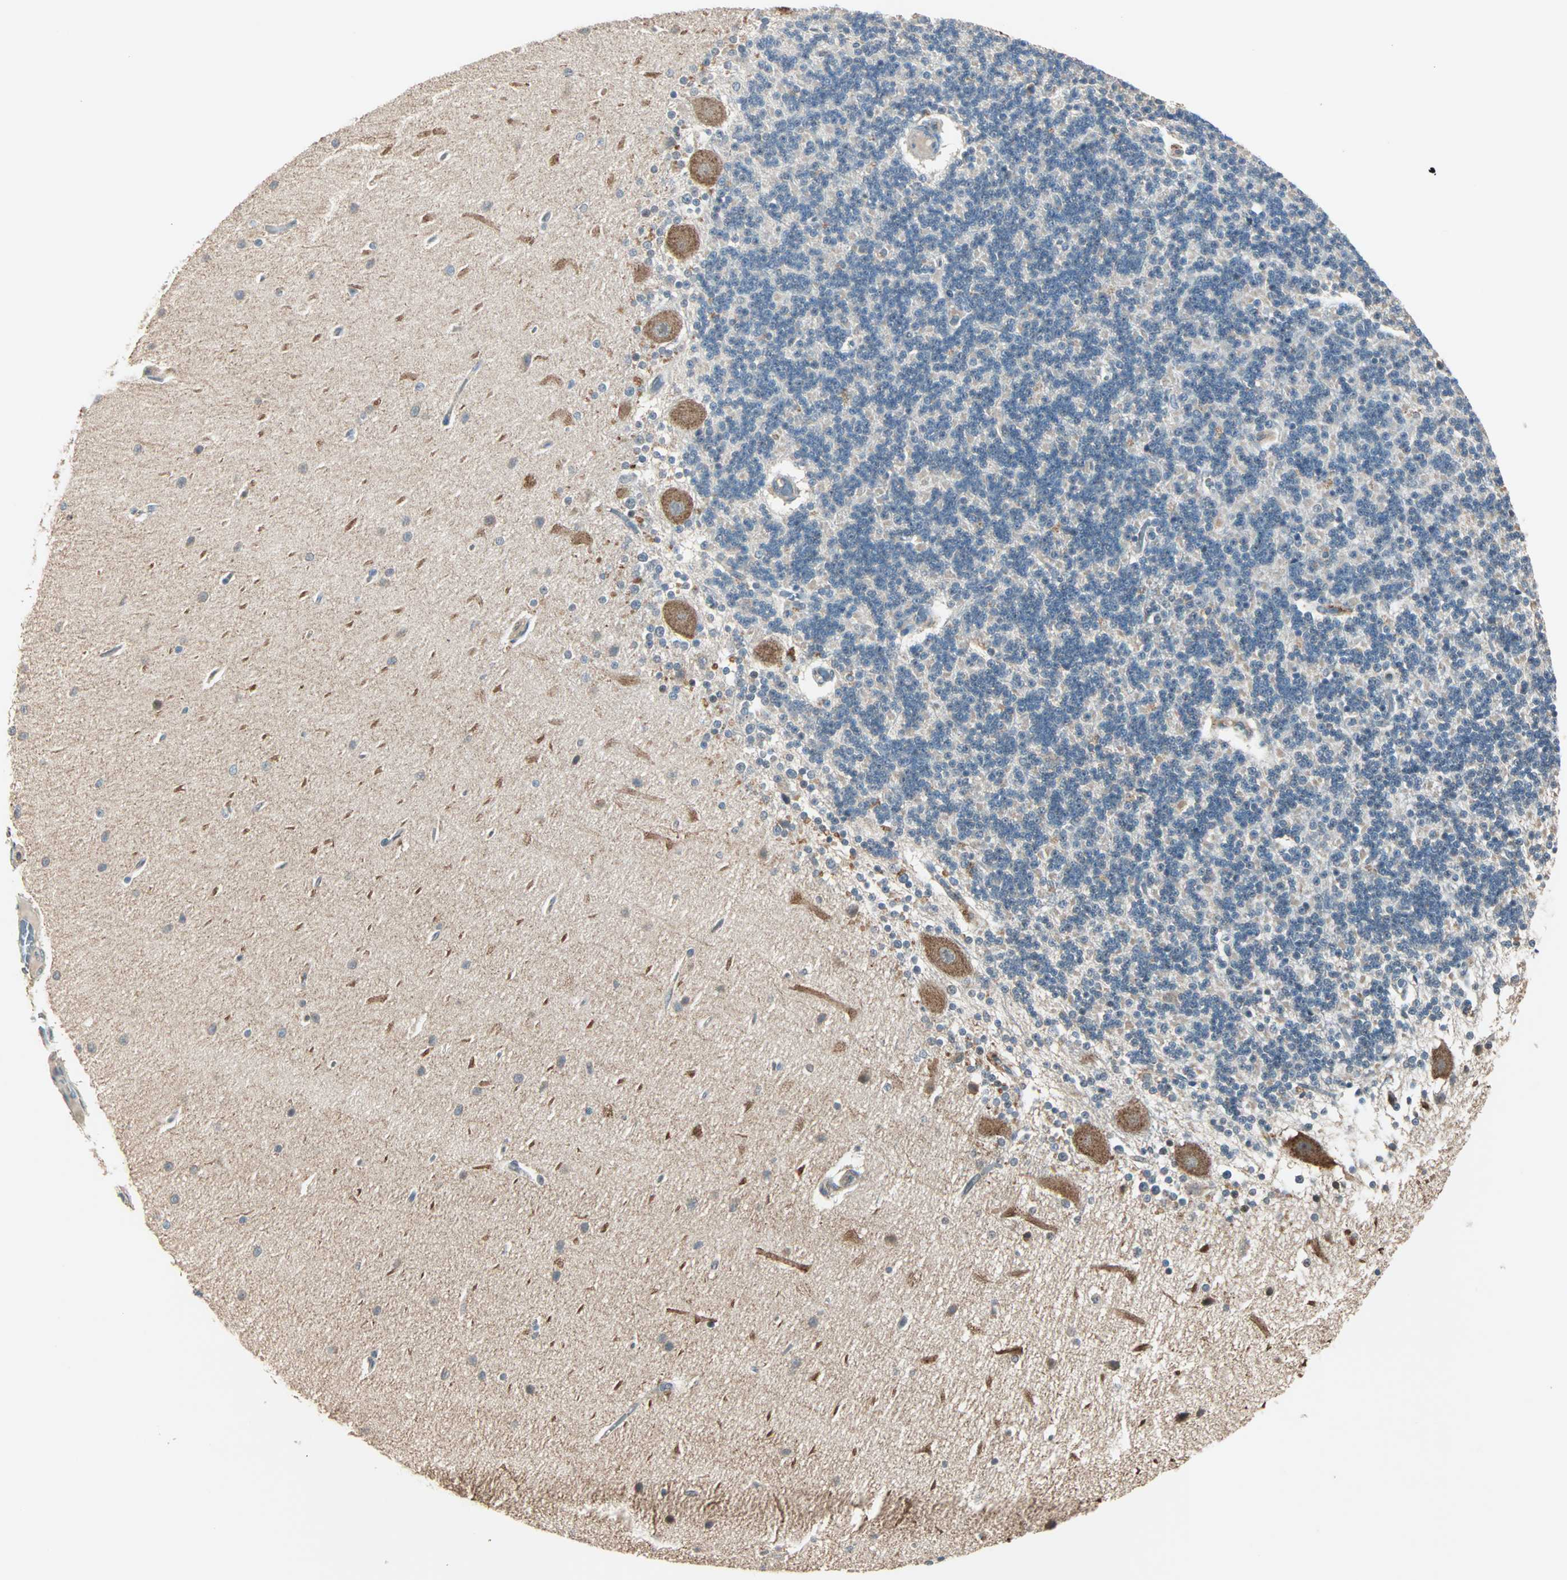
{"staining": {"intensity": "negative", "quantity": "none", "location": "none"}, "tissue": "cerebellum", "cell_type": "Cells in granular layer", "image_type": "normal", "snomed": [{"axis": "morphology", "description": "Normal tissue, NOS"}, {"axis": "topography", "description": "Cerebellum"}], "caption": "Immunohistochemical staining of benign cerebellum exhibits no significant expression in cells in granular layer.", "gene": "MAP3K21", "patient": {"sex": "female", "age": 54}}